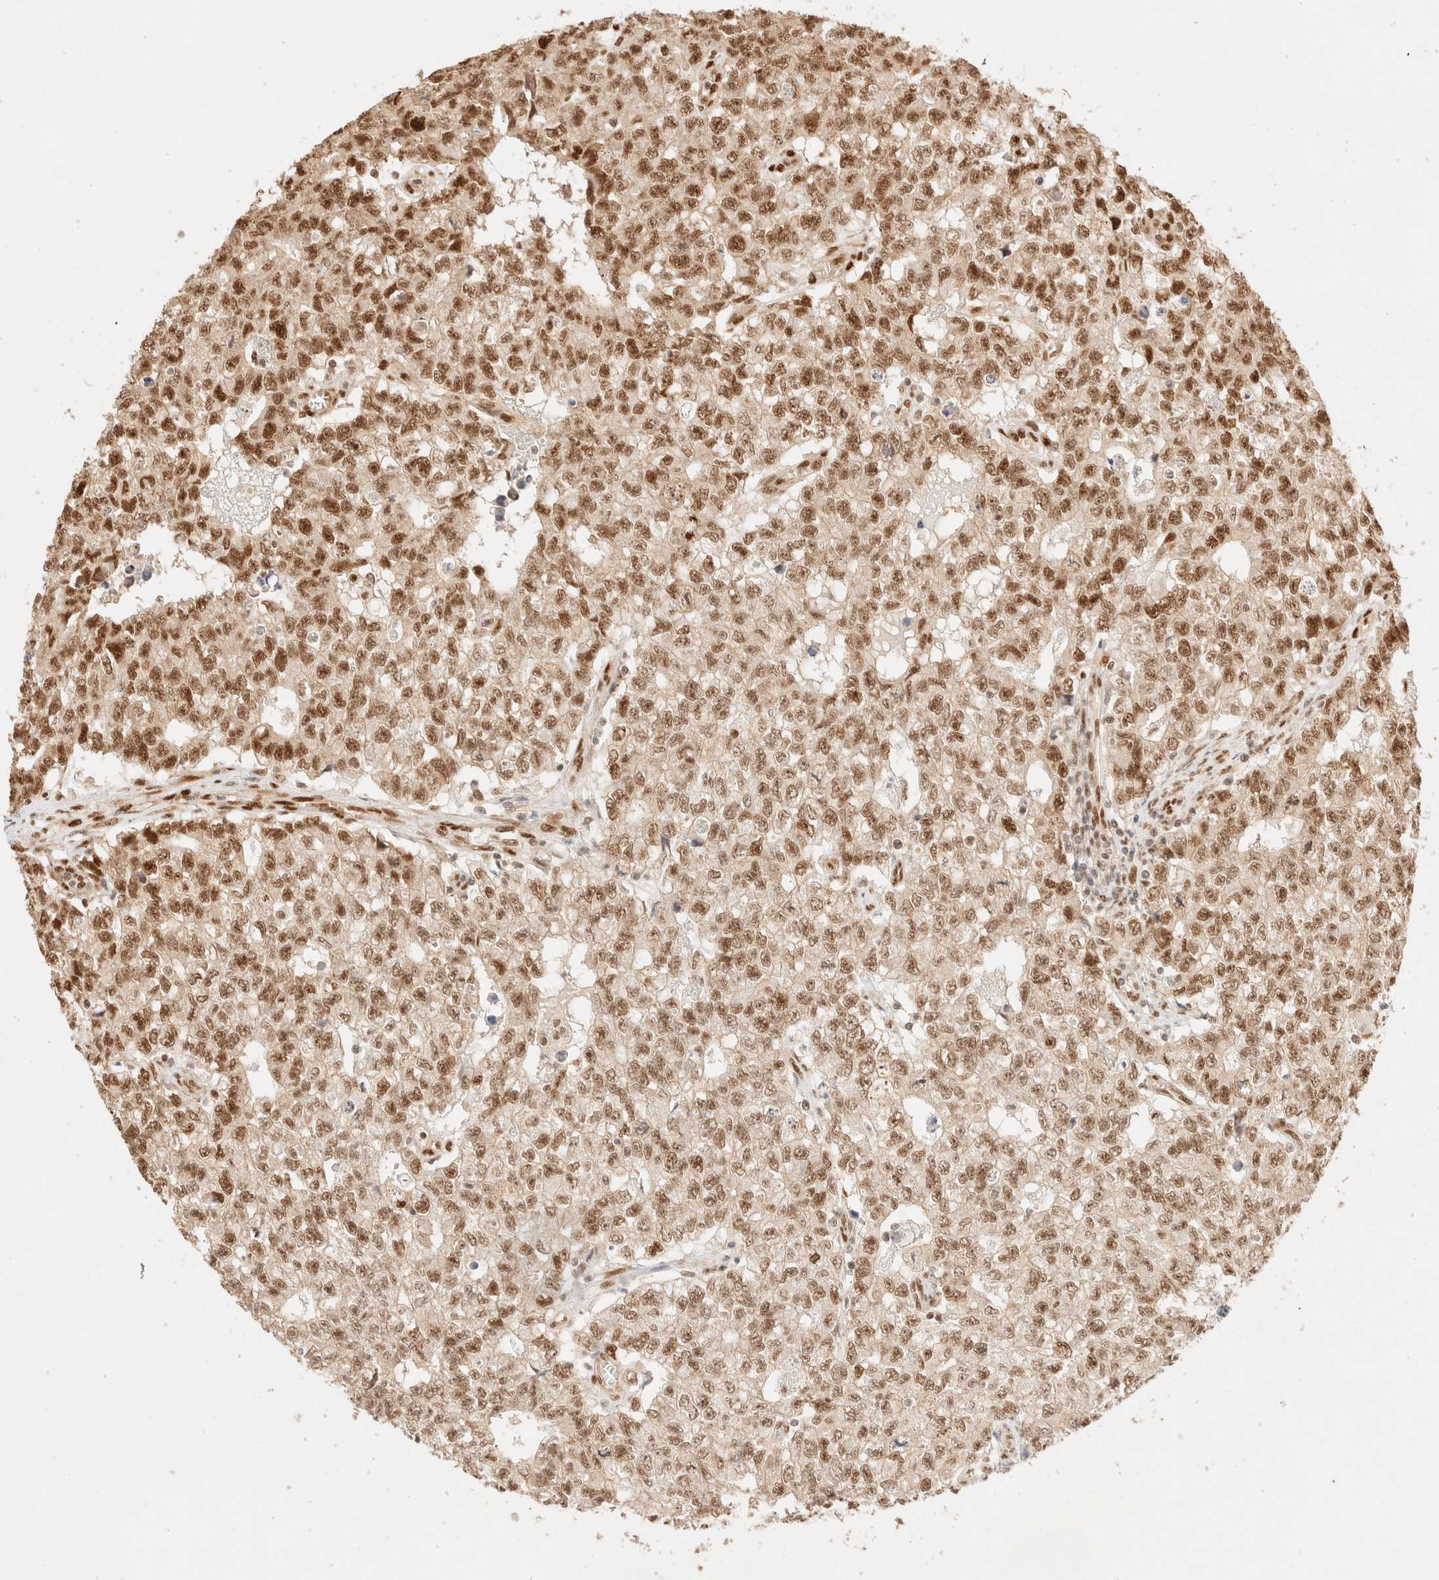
{"staining": {"intensity": "moderate", "quantity": ">75%", "location": "nuclear"}, "tissue": "testis cancer", "cell_type": "Tumor cells", "image_type": "cancer", "snomed": [{"axis": "morphology", "description": "Carcinoma, Embryonal, NOS"}, {"axis": "topography", "description": "Testis"}], "caption": "Tumor cells exhibit moderate nuclear staining in approximately >75% of cells in testis embryonal carcinoma. The protein of interest is stained brown, and the nuclei are stained in blue (DAB IHC with brightfield microscopy, high magnification).", "gene": "ZNF768", "patient": {"sex": "male", "age": 28}}